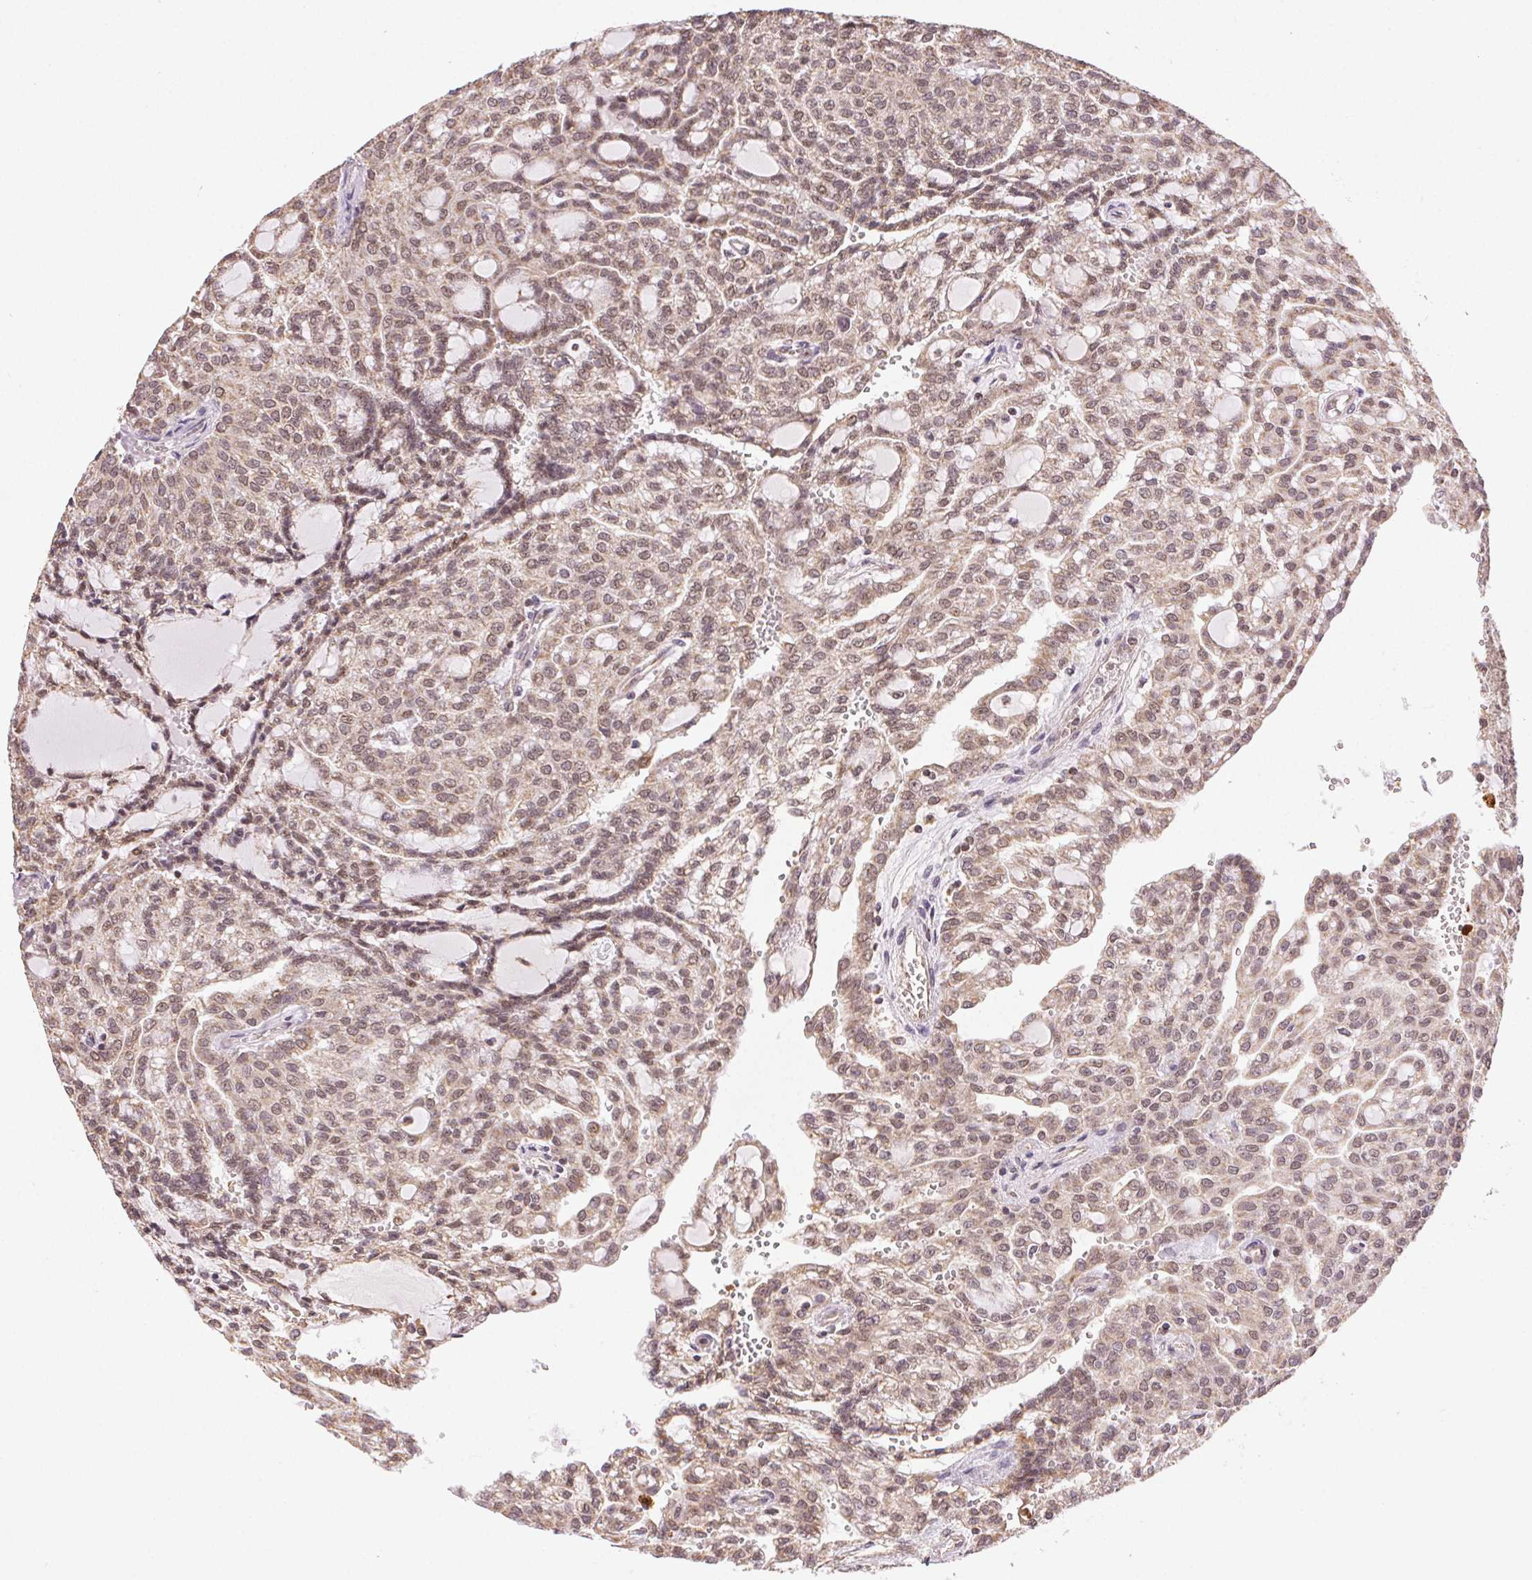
{"staining": {"intensity": "weak", "quantity": ">75%", "location": "cytoplasmic/membranous,nuclear"}, "tissue": "renal cancer", "cell_type": "Tumor cells", "image_type": "cancer", "snomed": [{"axis": "morphology", "description": "Adenocarcinoma, NOS"}, {"axis": "topography", "description": "Kidney"}], "caption": "This histopathology image exhibits IHC staining of renal adenocarcinoma, with low weak cytoplasmic/membranous and nuclear positivity in about >75% of tumor cells.", "gene": "PIWIL4", "patient": {"sex": "male", "age": 63}}